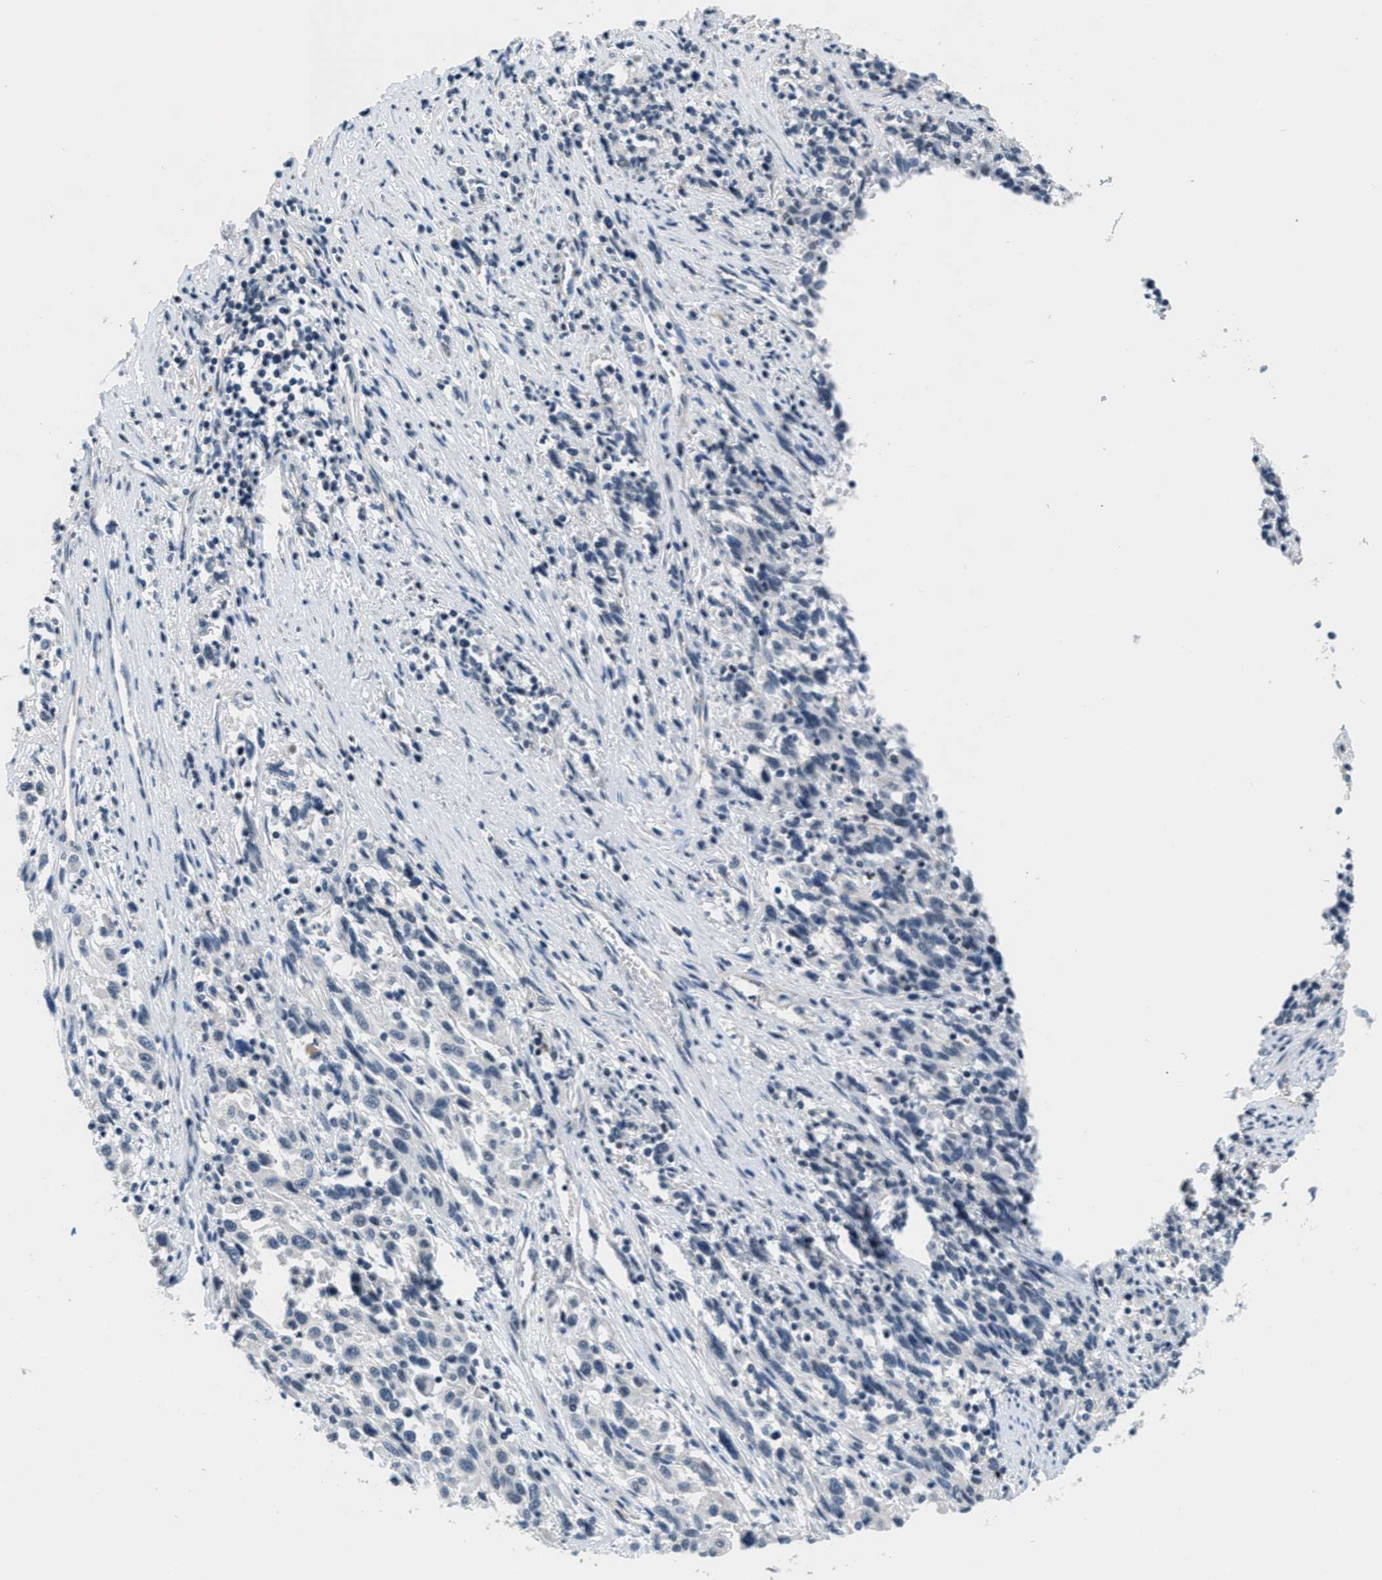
{"staining": {"intensity": "negative", "quantity": "none", "location": "none"}, "tissue": "melanoma", "cell_type": "Tumor cells", "image_type": "cancer", "snomed": [{"axis": "morphology", "description": "Malignant melanoma, Metastatic site"}, {"axis": "topography", "description": "Lymph node"}], "caption": "This is a photomicrograph of immunohistochemistry (IHC) staining of malignant melanoma (metastatic site), which shows no expression in tumor cells. (IHC, brightfield microscopy, high magnification).", "gene": "CA4", "patient": {"sex": "male", "age": 61}}